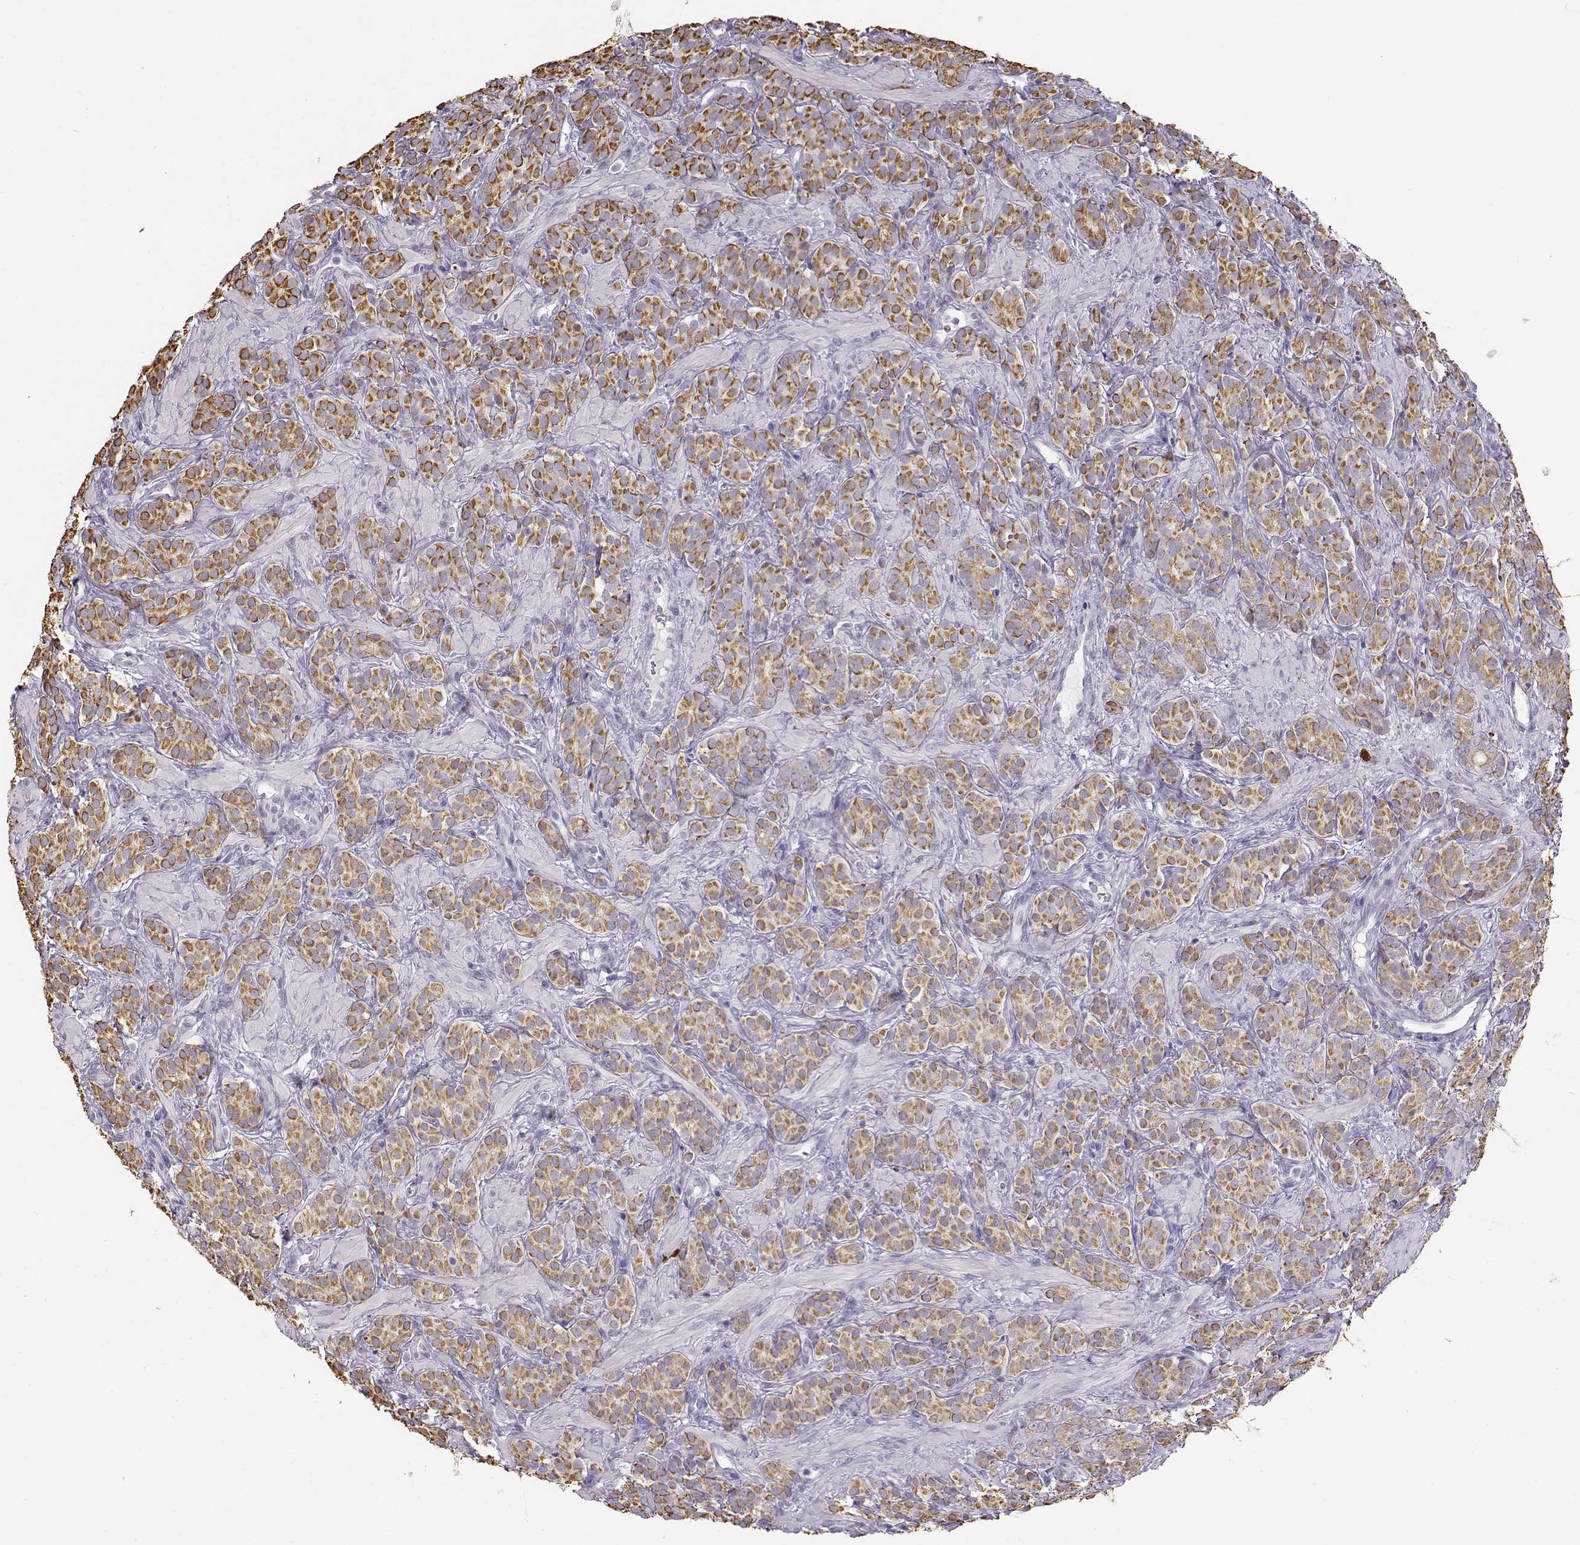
{"staining": {"intensity": "moderate", "quantity": ">75%", "location": "cytoplasmic/membranous"}, "tissue": "prostate cancer", "cell_type": "Tumor cells", "image_type": "cancer", "snomed": [{"axis": "morphology", "description": "Adenocarcinoma, High grade"}, {"axis": "topography", "description": "Prostate"}], "caption": "Human prostate cancer (adenocarcinoma (high-grade)) stained with a protein marker shows moderate staining in tumor cells.", "gene": "S100B", "patient": {"sex": "male", "age": 84}}